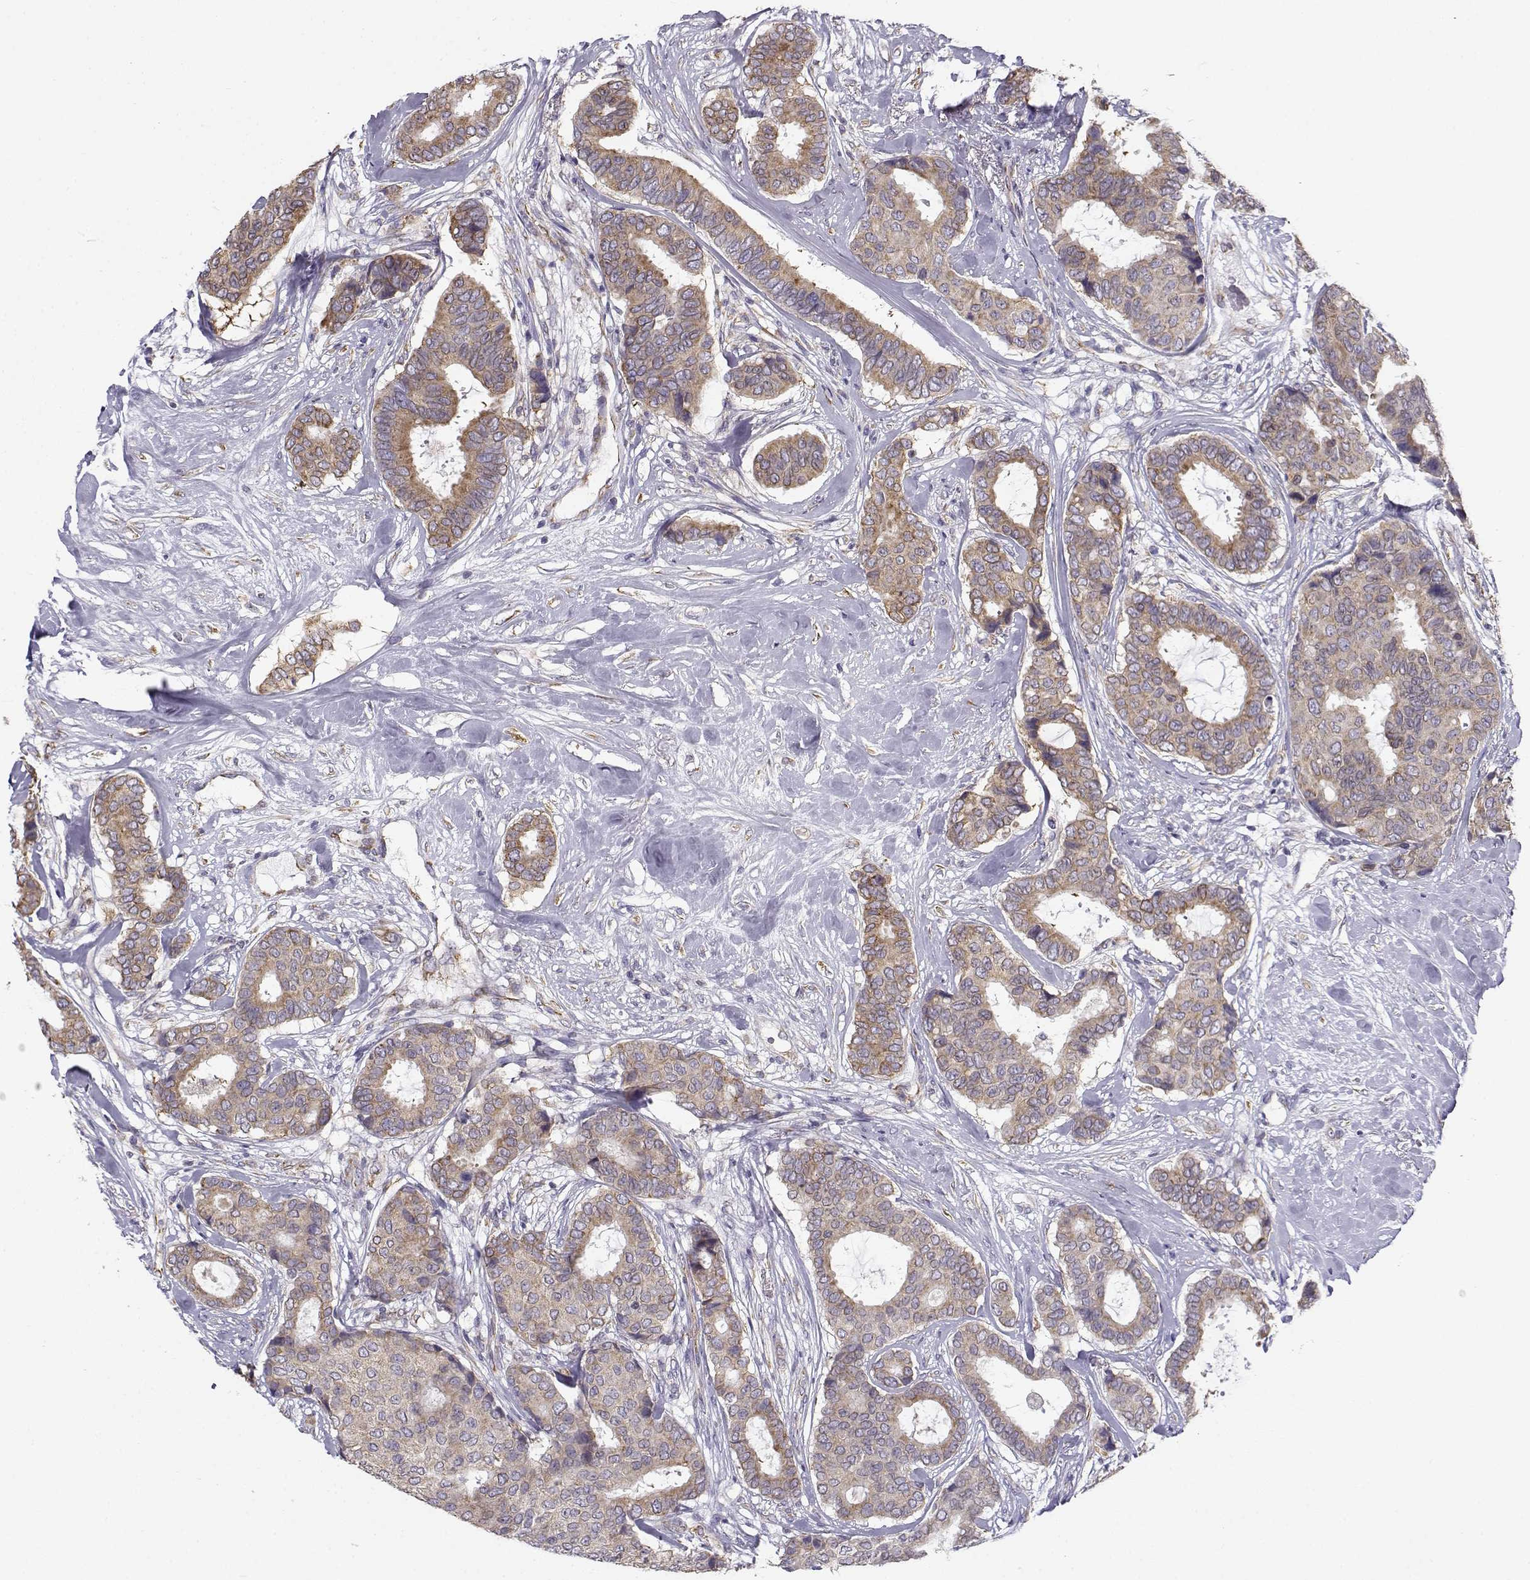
{"staining": {"intensity": "weak", "quantity": ">75%", "location": "cytoplasmic/membranous"}, "tissue": "breast cancer", "cell_type": "Tumor cells", "image_type": "cancer", "snomed": [{"axis": "morphology", "description": "Duct carcinoma"}, {"axis": "topography", "description": "Breast"}], "caption": "Immunohistochemical staining of breast invasive ductal carcinoma exhibits weak cytoplasmic/membranous protein positivity in about >75% of tumor cells.", "gene": "BEND6", "patient": {"sex": "female", "age": 75}}